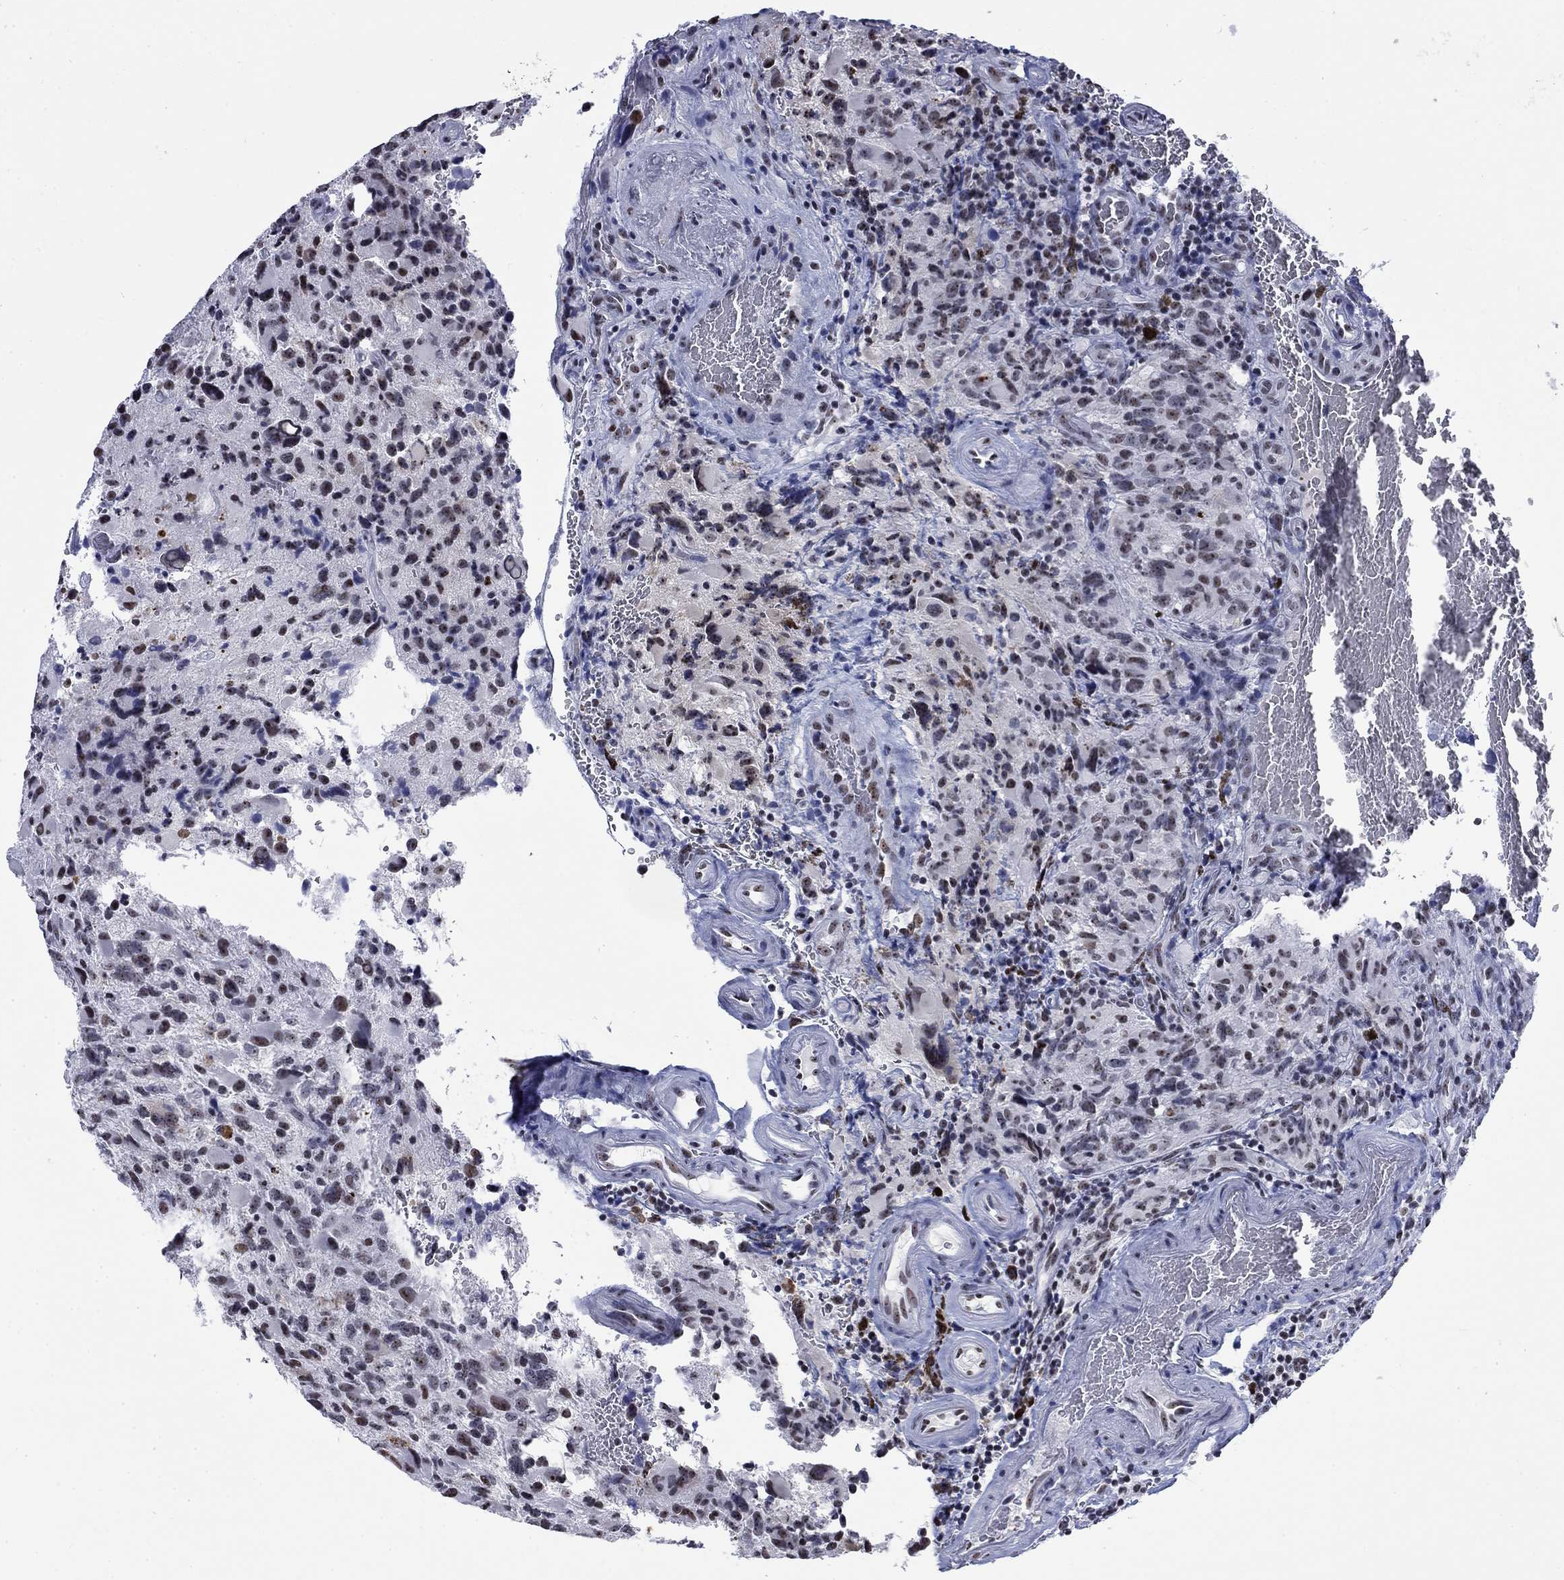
{"staining": {"intensity": "weak", "quantity": "<25%", "location": "nuclear"}, "tissue": "glioma", "cell_type": "Tumor cells", "image_type": "cancer", "snomed": [{"axis": "morphology", "description": "Glioma, malignant, NOS"}, {"axis": "morphology", "description": "Glioma, malignant, High grade"}, {"axis": "topography", "description": "Brain"}], "caption": "Immunohistochemistry histopathology image of glioma stained for a protein (brown), which reveals no expression in tumor cells.", "gene": "CSRNP3", "patient": {"sex": "female", "age": 71}}